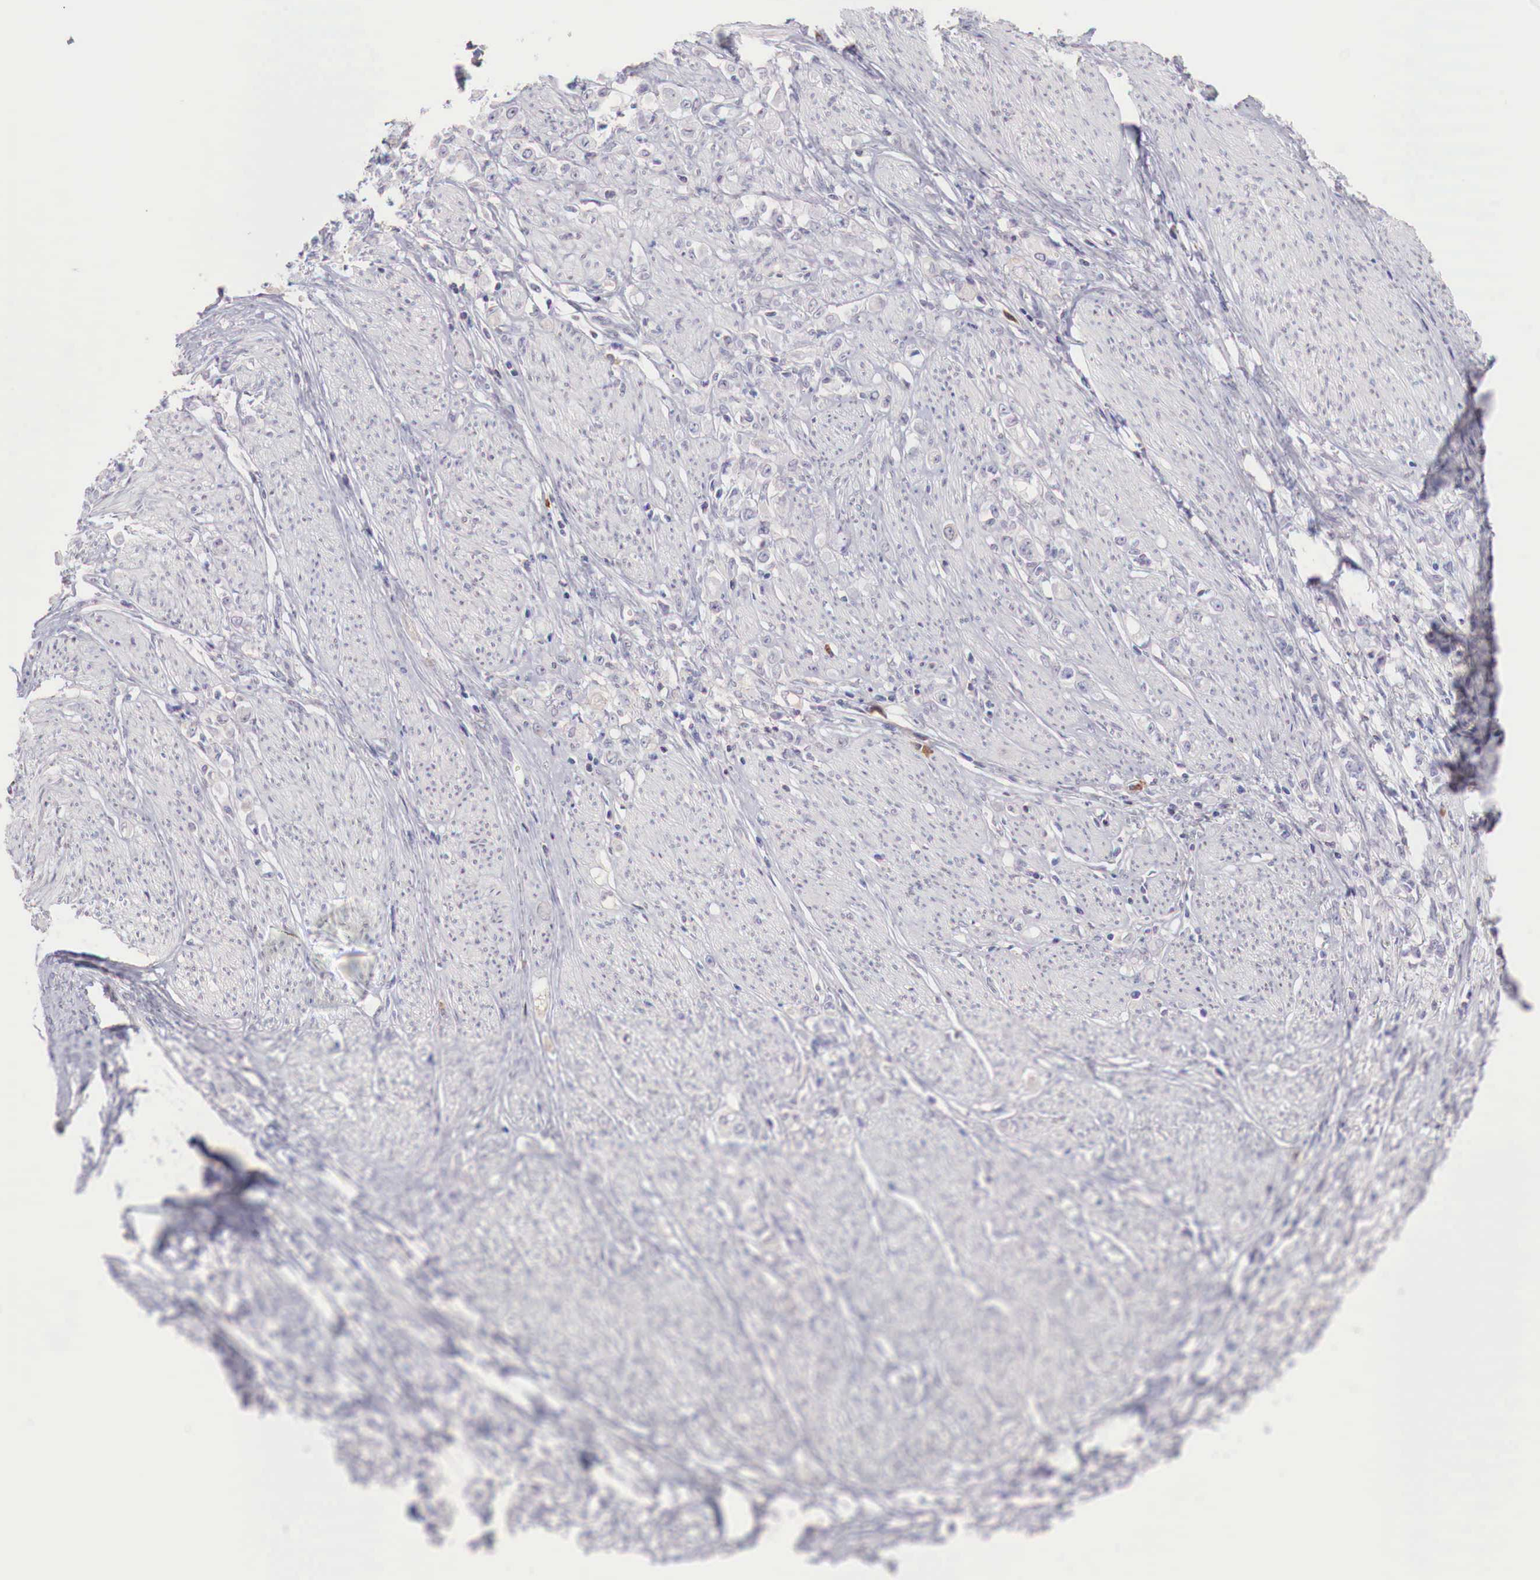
{"staining": {"intensity": "negative", "quantity": "none", "location": "none"}, "tissue": "stomach cancer", "cell_type": "Tumor cells", "image_type": "cancer", "snomed": [{"axis": "morphology", "description": "Adenocarcinoma, NOS"}, {"axis": "topography", "description": "Stomach"}], "caption": "Tumor cells are negative for brown protein staining in stomach cancer (adenocarcinoma). (DAB IHC, high magnification).", "gene": "XPNPEP2", "patient": {"sex": "male", "age": 72}}